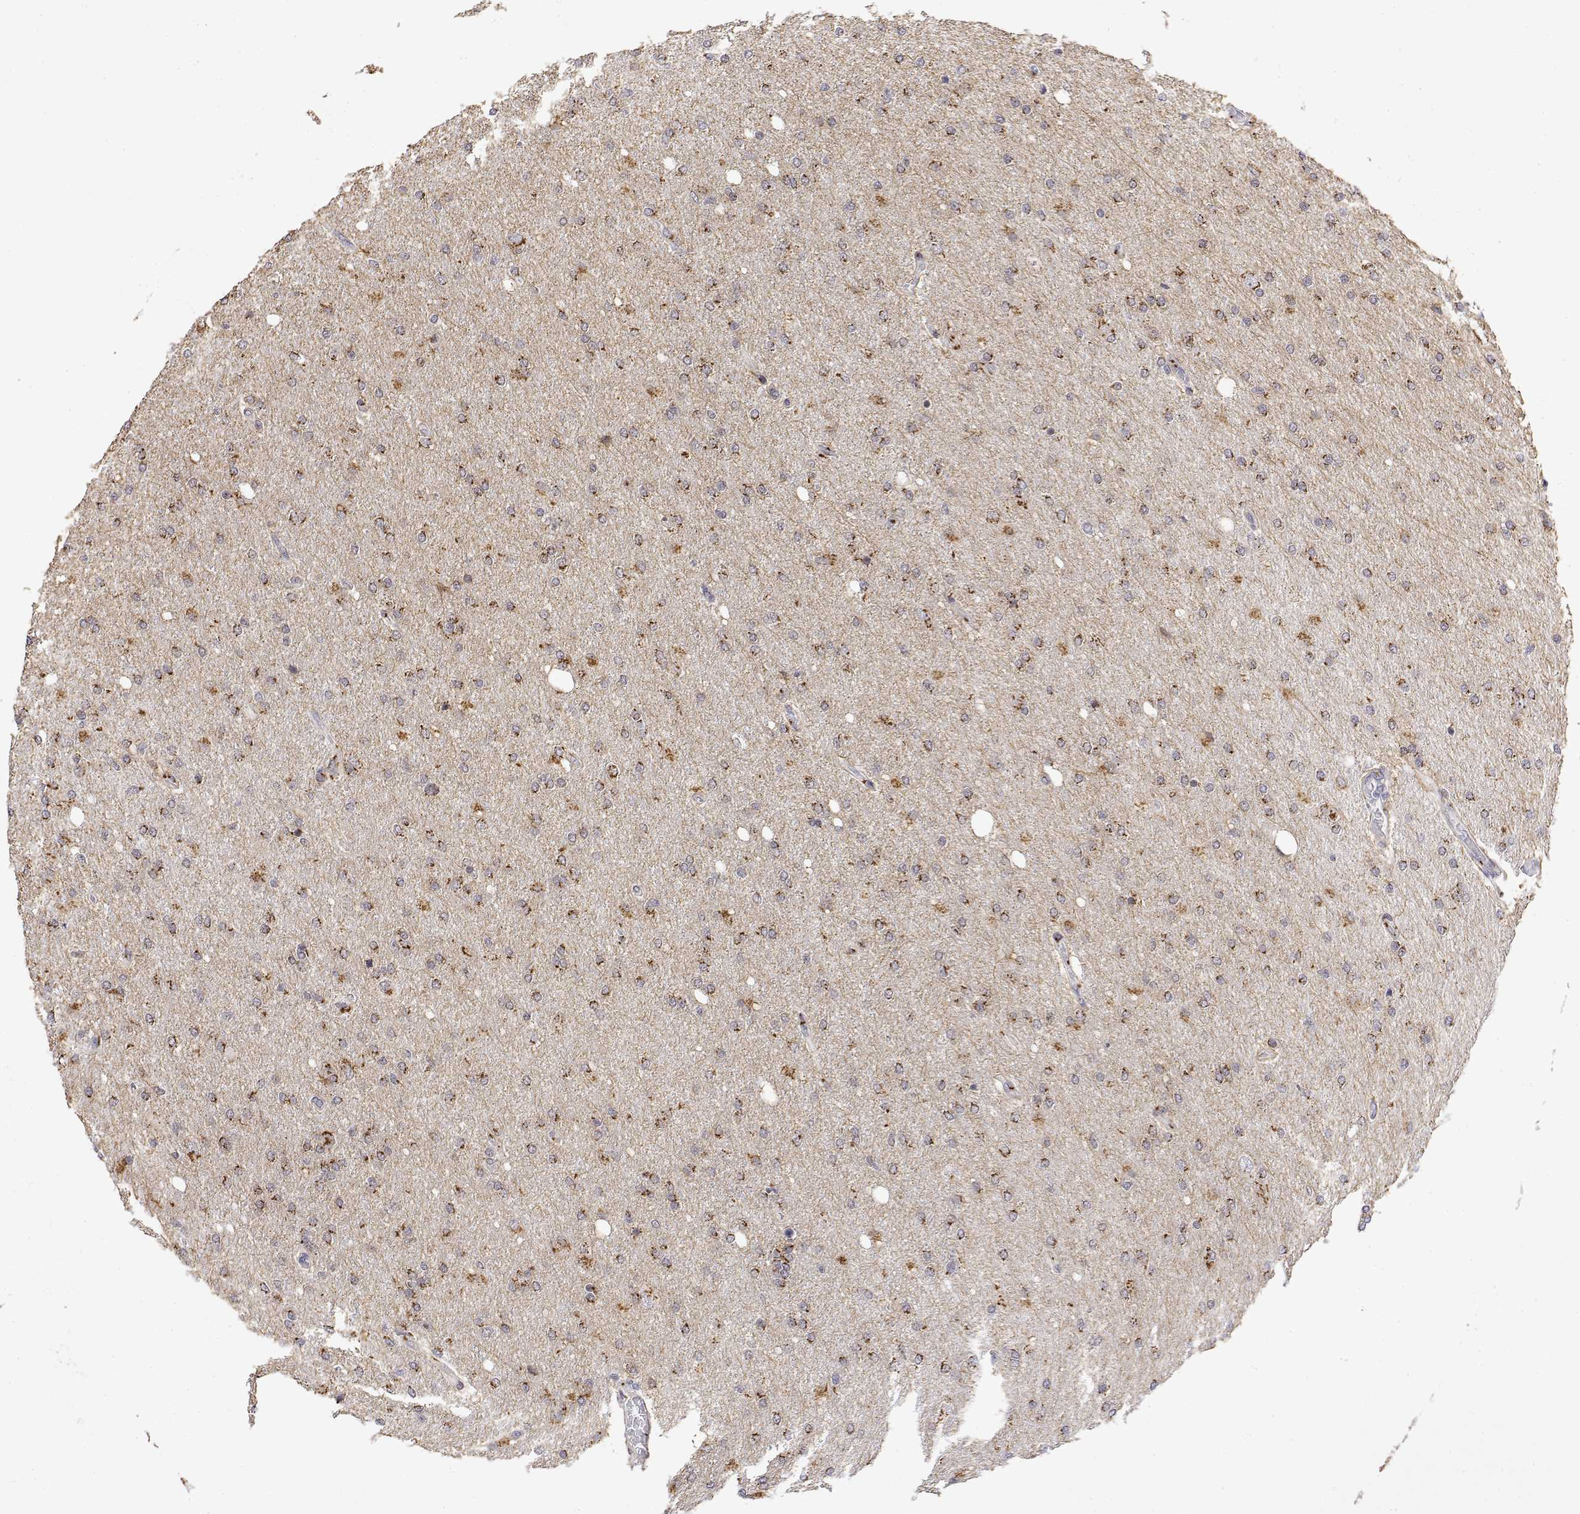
{"staining": {"intensity": "strong", "quantity": "25%-75%", "location": "cytoplasmic/membranous"}, "tissue": "glioma", "cell_type": "Tumor cells", "image_type": "cancer", "snomed": [{"axis": "morphology", "description": "Glioma, malignant, High grade"}, {"axis": "topography", "description": "Cerebral cortex"}], "caption": "Human glioma stained with a brown dye demonstrates strong cytoplasmic/membranous positive staining in approximately 25%-75% of tumor cells.", "gene": "YIPF3", "patient": {"sex": "male", "age": 70}}